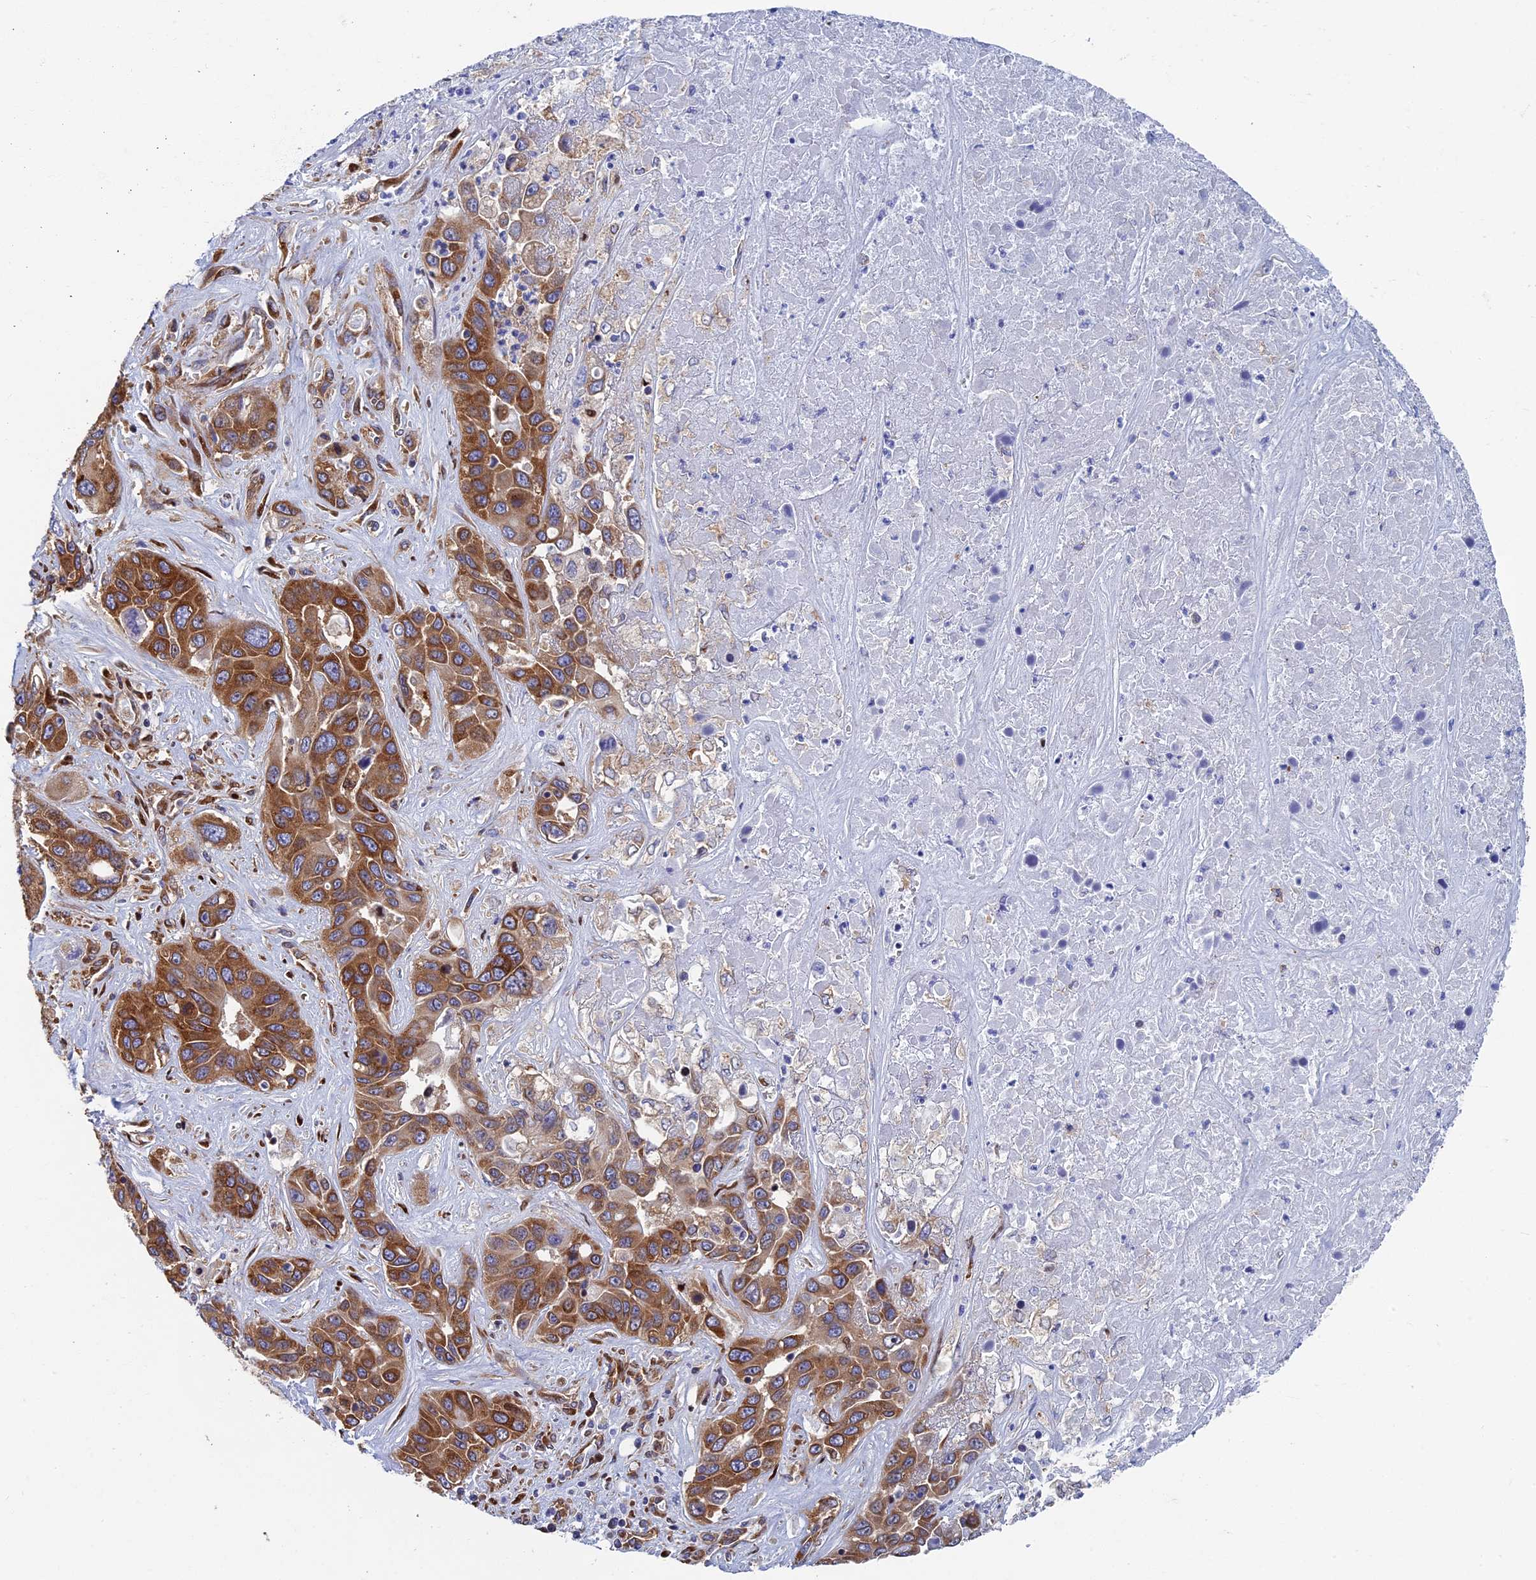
{"staining": {"intensity": "moderate", "quantity": ">75%", "location": "cytoplasmic/membranous"}, "tissue": "liver cancer", "cell_type": "Tumor cells", "image_type": "cancer", "snomed": [{"axis": "morphology", "description": "Cholangiocarcinoma"}, {"axis": "topography", "description": "Liver"}], "caption": "Human cholangiocarcinoma (liver) stained with a brown dye displays moderate cytoplasmic/membranous positive positivity in approximately >75% of tumor cells.", "gene": "YBX1", "patient": {"sex": "female", "age": 52}}